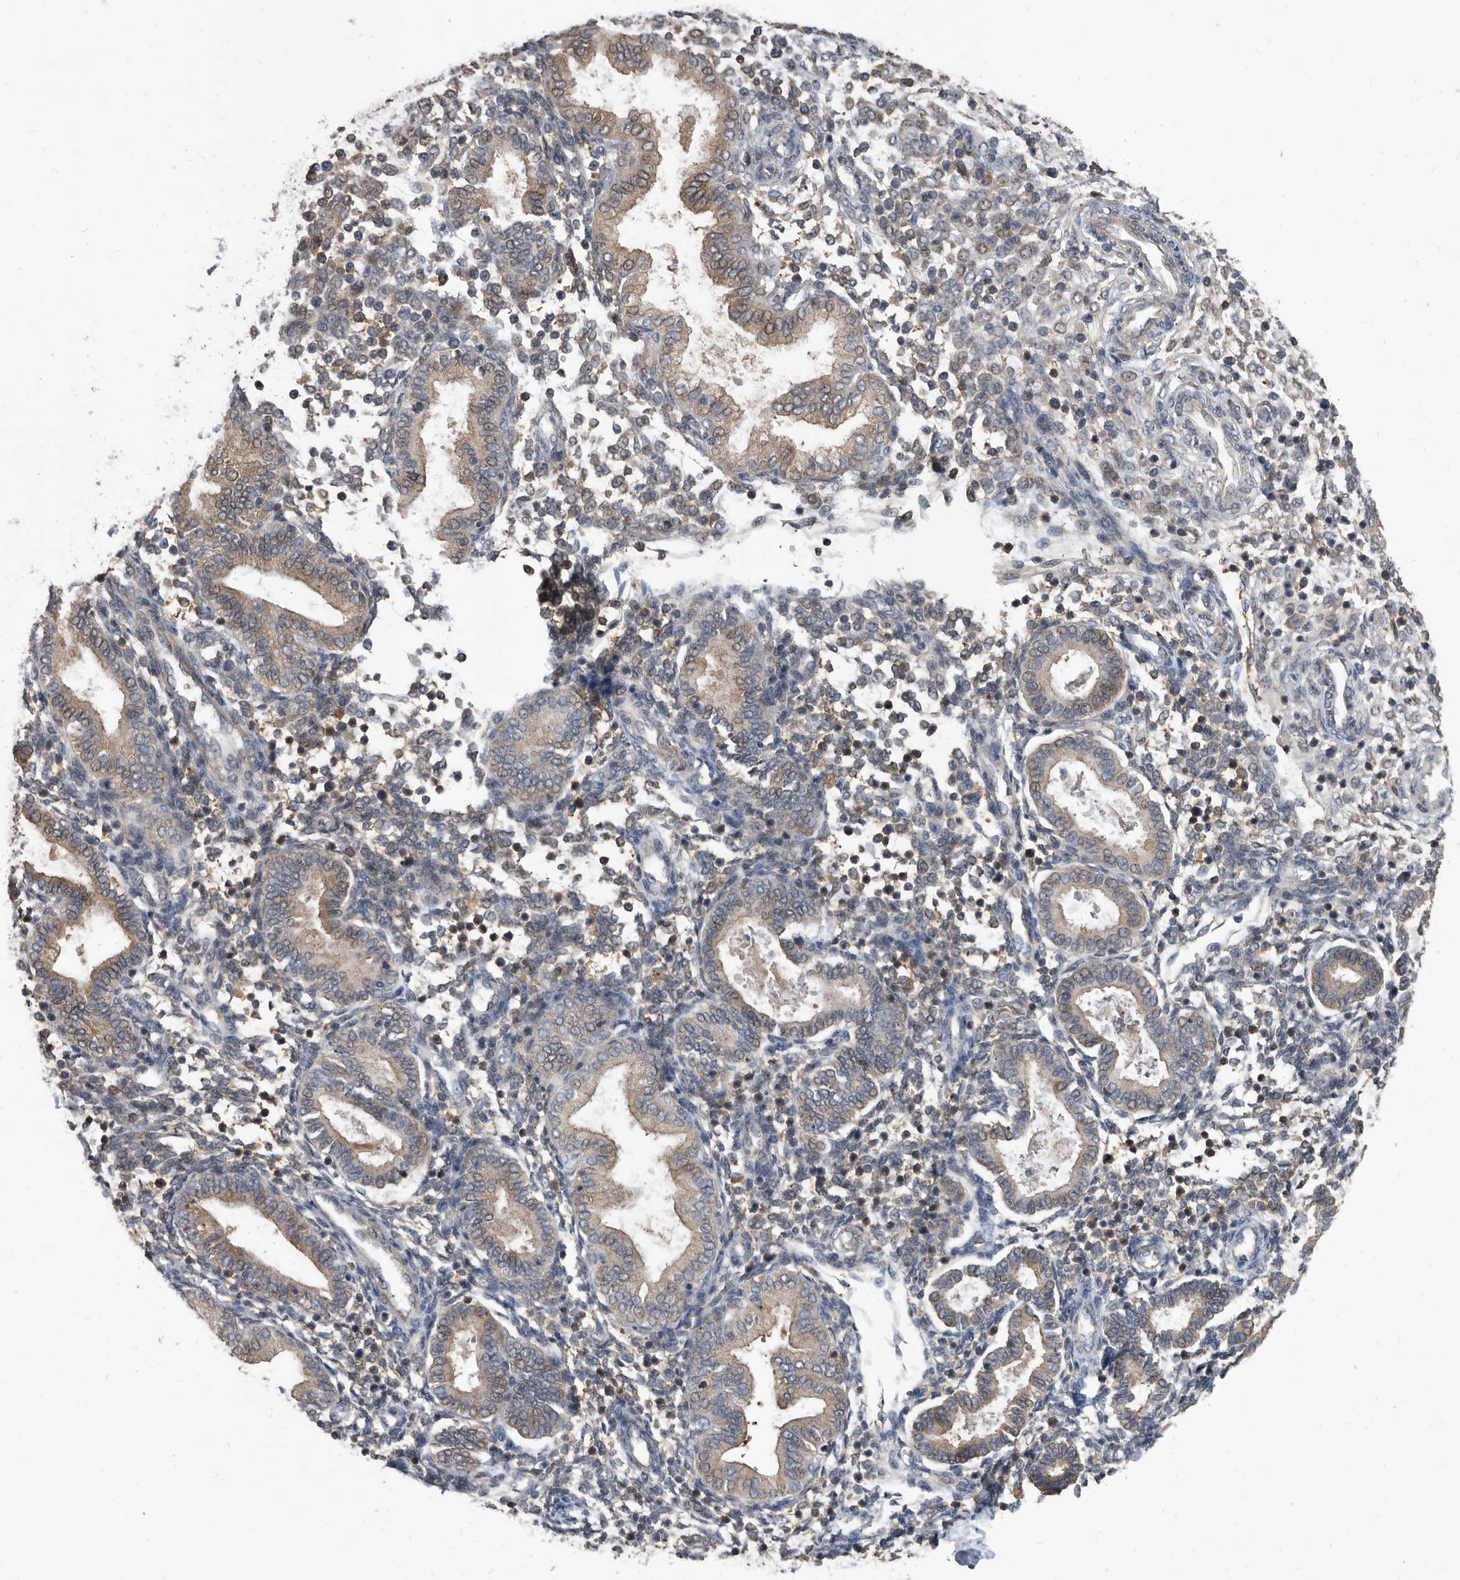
{"staining": {"intensity": "negative", "quantity": "none", "location": "none"}, "tissue": "endometrium", "cell_type": "Cells in endometrial stroma", "image_type": "normal", "snomed": [{"axis": "morphology", "description": "Normal tissue, NOS"}, {"axis": "topography", "description": "Endometrium"}], "caption": "An immunohistochemistry (IHC) image of normal endometrium is shown. There is no staining in cells in endometrial stroma of endometrium.", "gene": "APEH", "patient": {"sex": "female", "age": 53}}